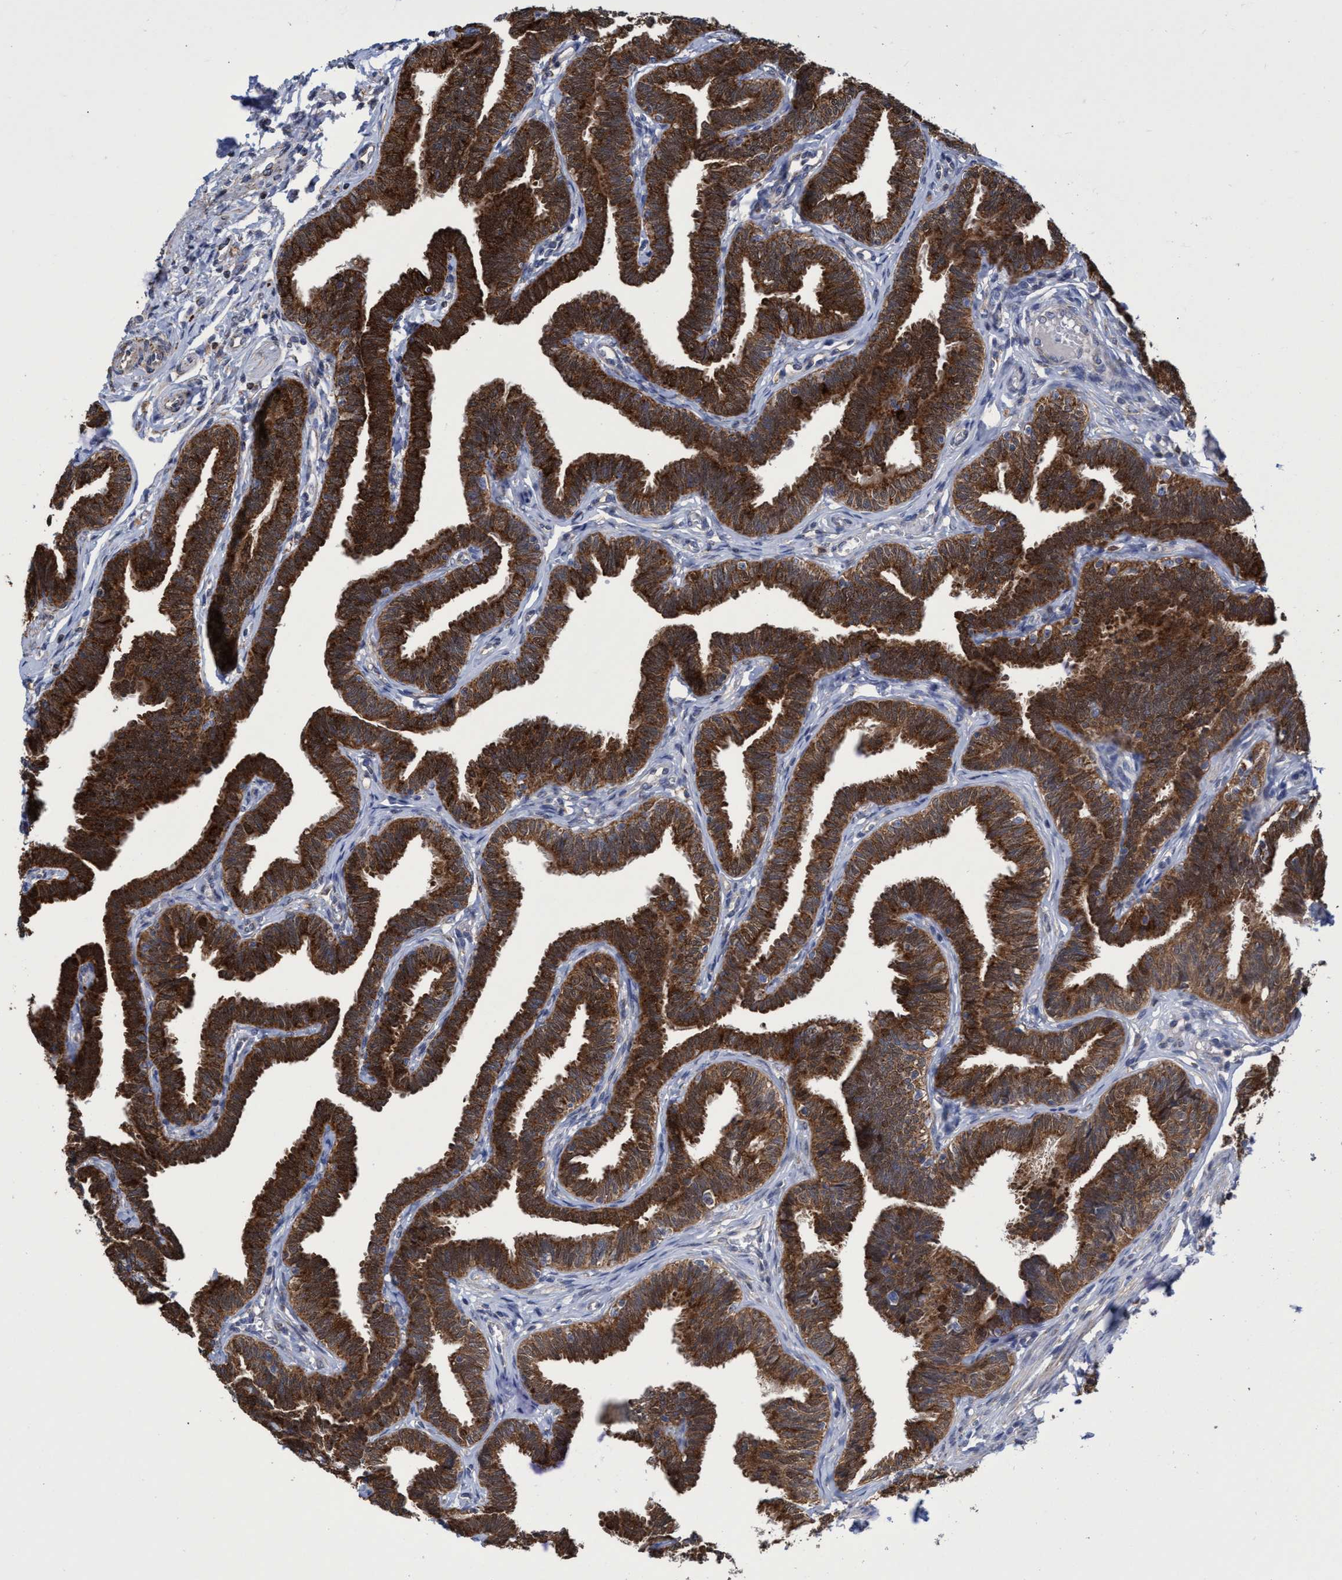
{"staining": {"intensity": "strong", "quantity": ">75%", "location": "cytoplasmic/membranous"}, "tissue": "fallopian tube", "cell_type": "Glandular cells", "image_type": "normal", "snomed": [{"axis": "morphology", "description": "Normal tissue, NOS"}, {"axis": "topography", "description": "Fallopian tube"}, {"axis": "topography", "description": "Ovary"}], "caption": "This is a histology image of IHC staining of unremarkable fallopian tube, which shows strong positivity in the cytoplasmic/membranous of glandular cells.", "gene": "CRYZ", "patient": {"sex": "female", "age": 23}}